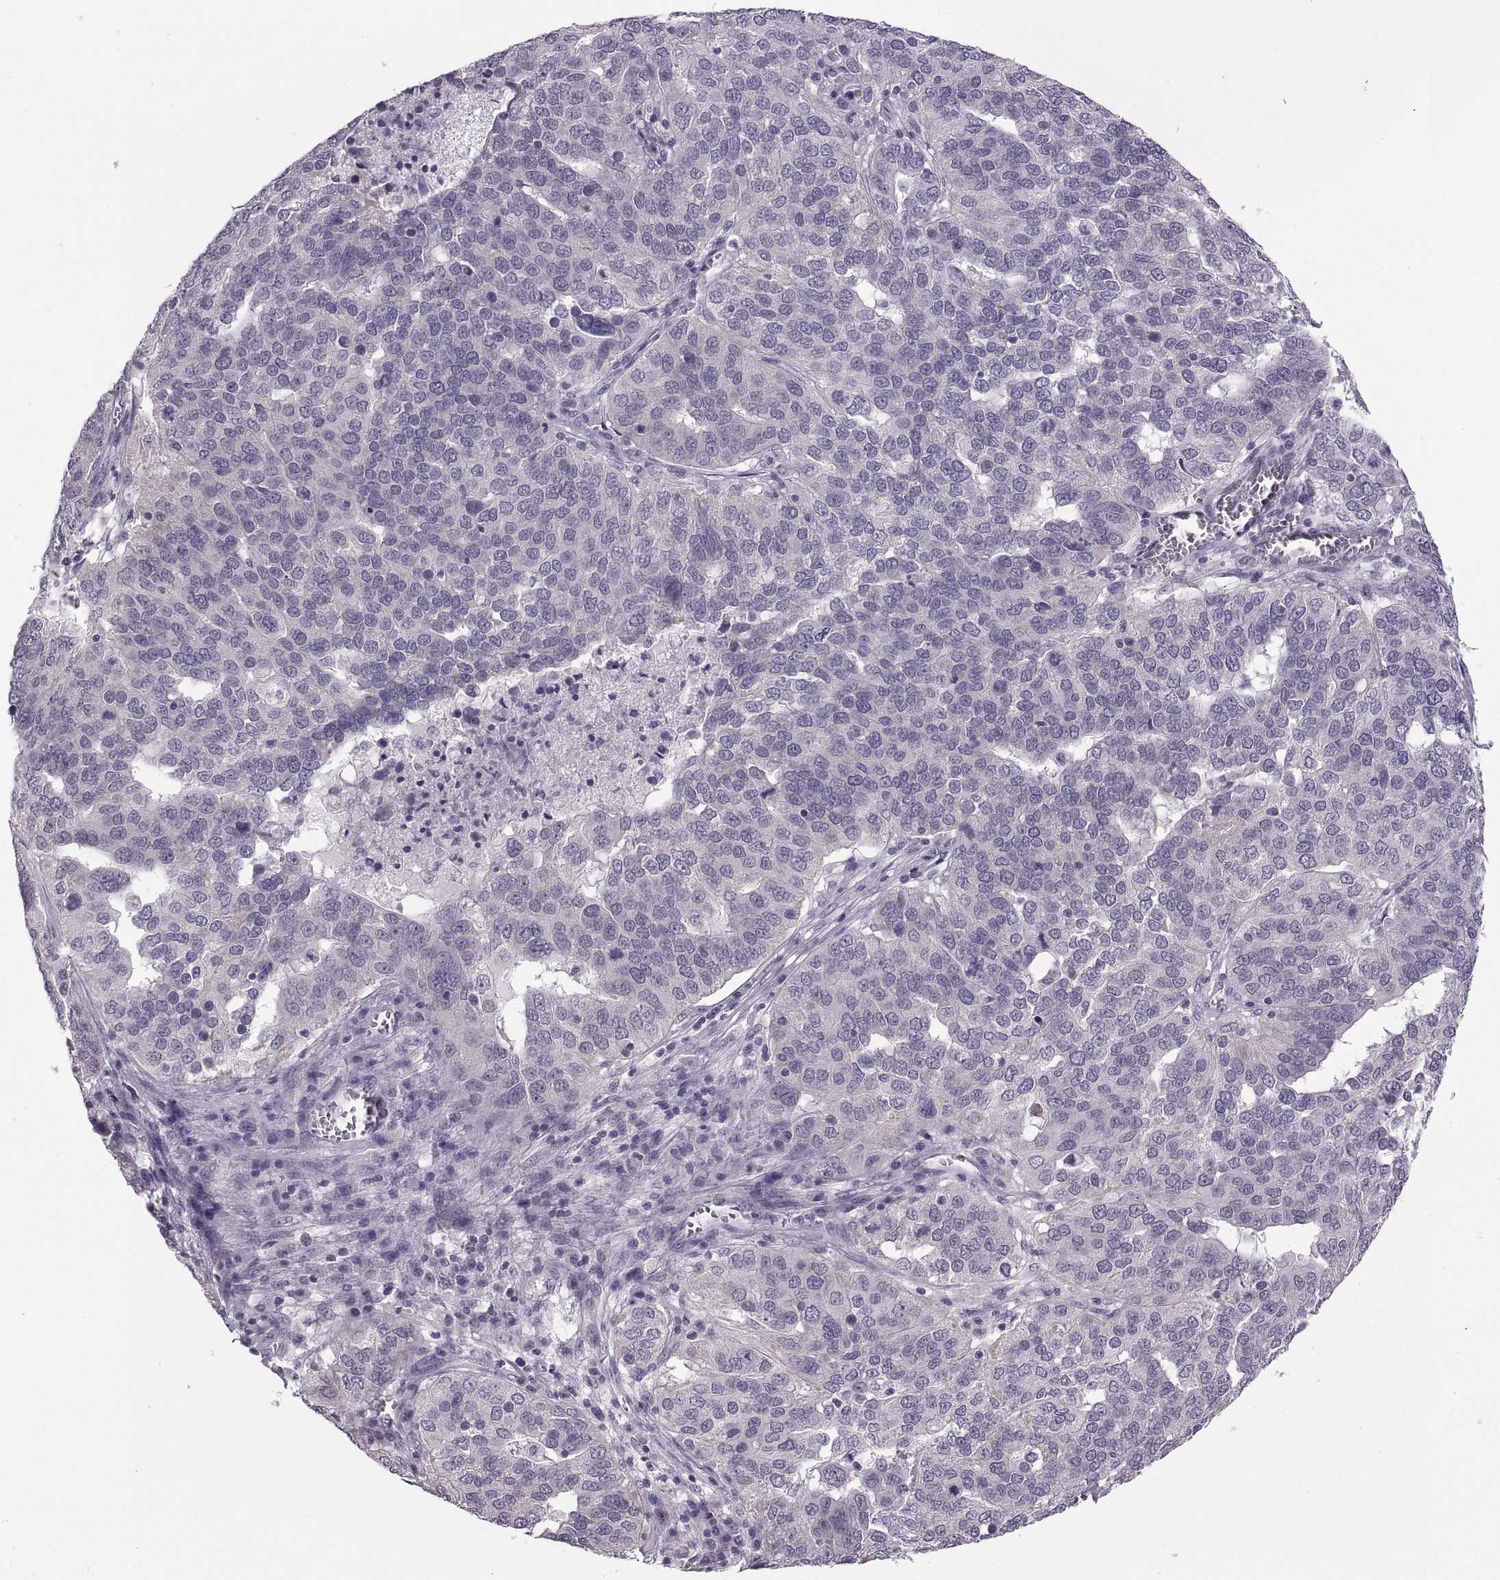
{"staining": {"intensity": "negative", "quantity": "none", "location": "none"}, "tissue": "ovarian cancer", "cell_type": "Tumor cells", "image_type": "cancer", "snomed": [{"axis": "morphology", "description": "Carcinoma, endometroid"}, {"axis": "topography", "description": "Soft tissue"}, {"axis": "topography", "description": "Ovary"}], "caption": "Tumor cells are negative for brown protein staining in endometroid carcinoma (ovarian).", "gene": "ADH6", "patient": {"sex": "female", "age": 52}}